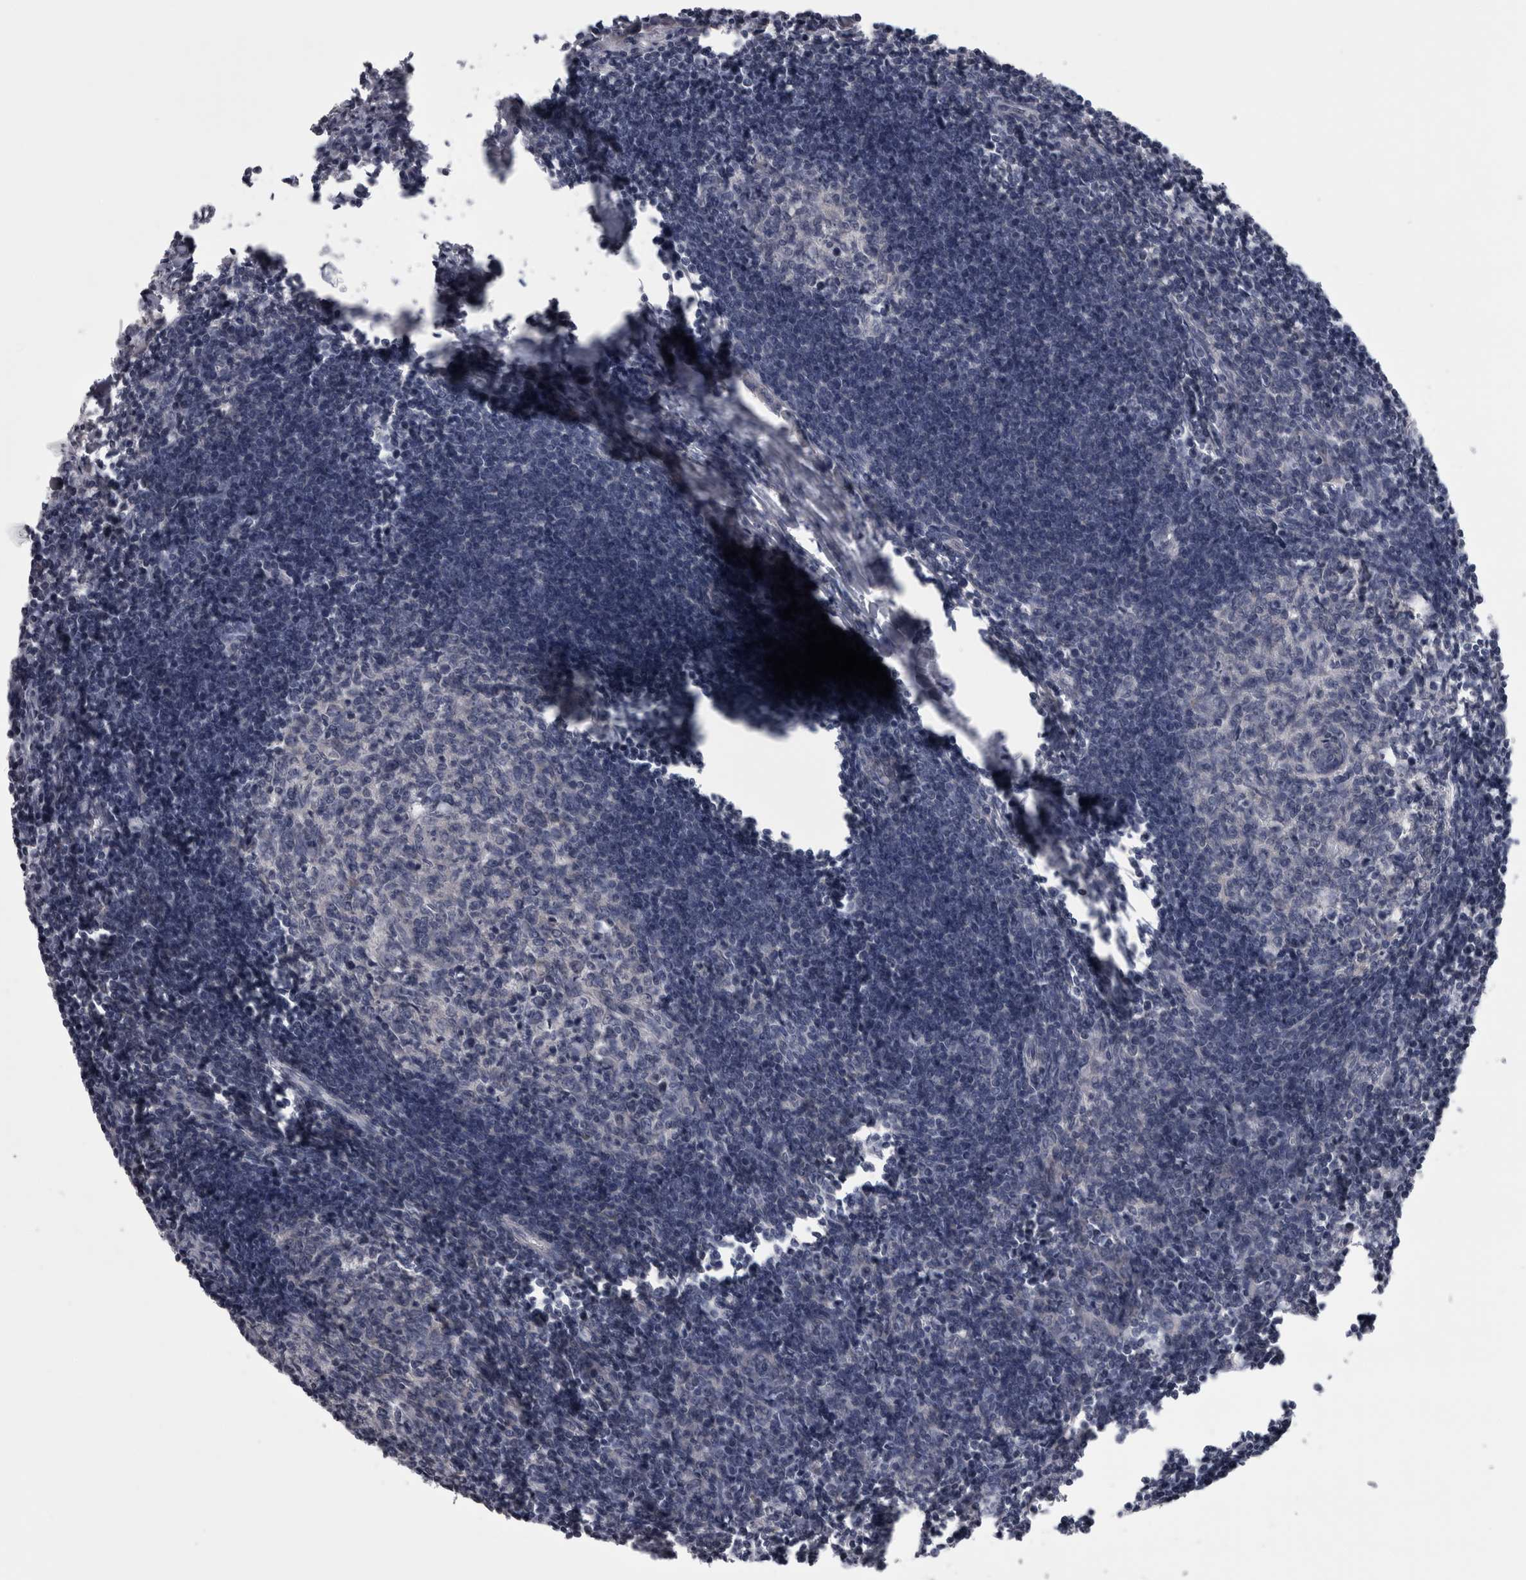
{"staining": {"intensity": "moderate", "quantity": "25%-75%", "location": "cytoplasmic/membranous"}, "tissue": "lymph node", "cell_type": "Germinal center cells", "image_type": "normal", "snomed": [{"axis": "morphology", "description": "Normal tissue, NOS"}, {"axis": "morphology", "description": "Malignant melanoma, Metastatic site"}, {"axis": "topography", "description": "Lymph node"}], "caption": "Brown immunohistochemical staining in benign human lymph node exhibits moderate cytoplasmic/membranous positivity in approximately 25%-75% of germinal center cells. The protein of interest is stained brown, and the nuclei are stained in blue (DAB (3,3'-diaminobenzidine) IHC with brightfield microscopy, high magnification).", "gene": "PRRC2C", "patient": {"sex": "male", "age": 41}}